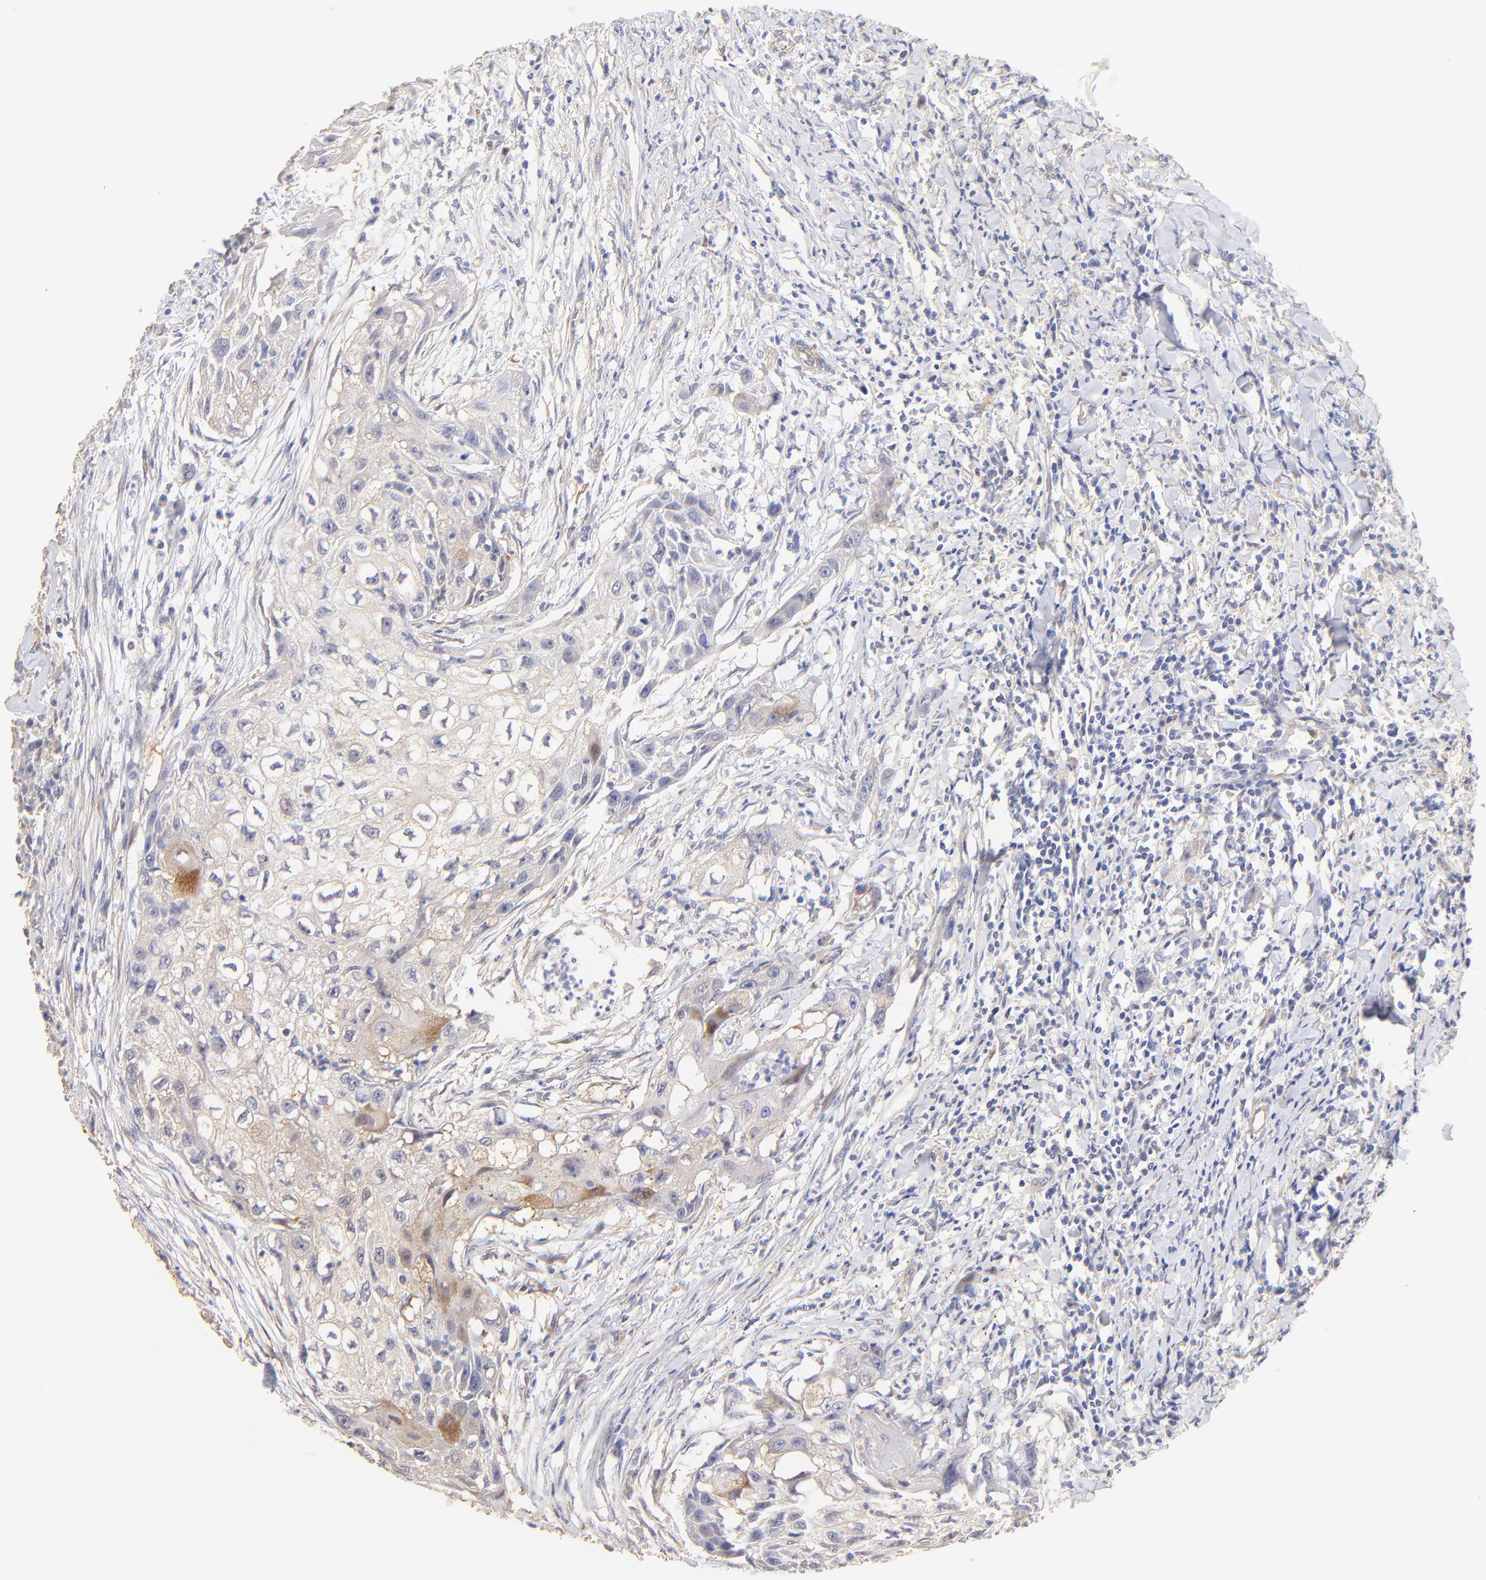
{"staining": {"intensity": "moderate", "quantity": "25%-75%", "location": "cytoplasmic/membranous,nuclear"}, "tissue": "head and neck cancer", "cell_type": "Tumor cells", "image_type": "cancer", "snomed": [{"axis": "morphology", "description": "Squamous cell carcinoma, NOS"}, {"axis": "topography", "description": "Head-Neck"}], "caption": "There is medium levels of moderate cytoplasmic/membranous and nuclear staining in tumor cells of head and neck squamous cell carcinoma, as demonstrated by immunohistochemical staining (brown color).", "gene": "ACTRT1", "patient": {"sex": "male", "age": 64}}